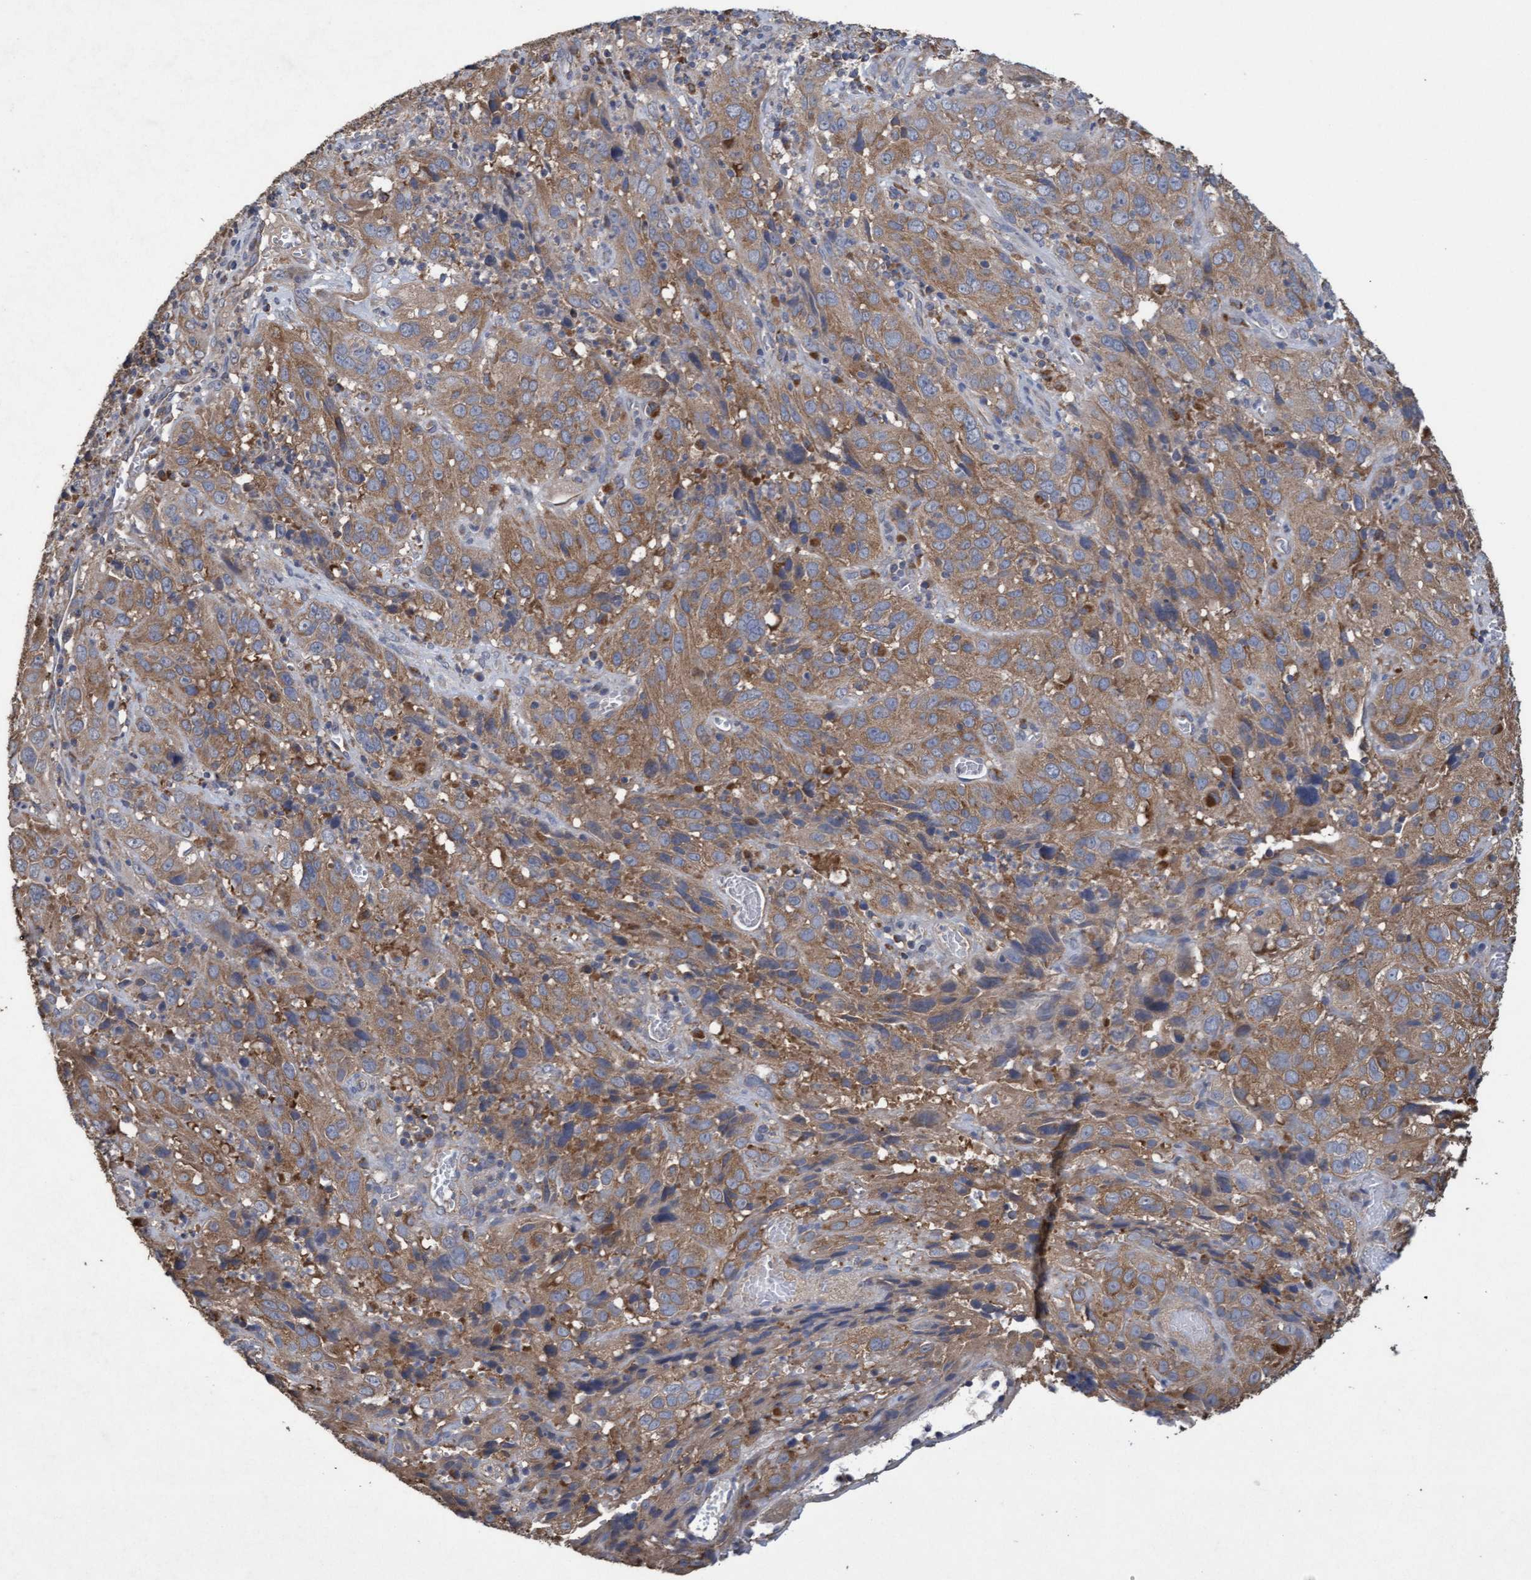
{"staining": {"intensity": "moderate", "quantity": ">75%", "location": "cytoplasmic/membranous"}, "tissue": "cervical cancer", "cell_type": "Tumor cells", "image_type": "cancer", "snomed": [{"axis": "morphology", "description": "Squamous cell carcinoma, NOS"}, {"axis": "topography", "description": "Cervix"}], "caption": "There is medium levels of moderate cytoplasmic/membranous positivity in tumor cells of cervical squamous cell carcinoma, as demonstrated by immunohistochemical staining (brown color).", "gene": "ATPAF2", "patient": {"sex": "female", "age": 32}}